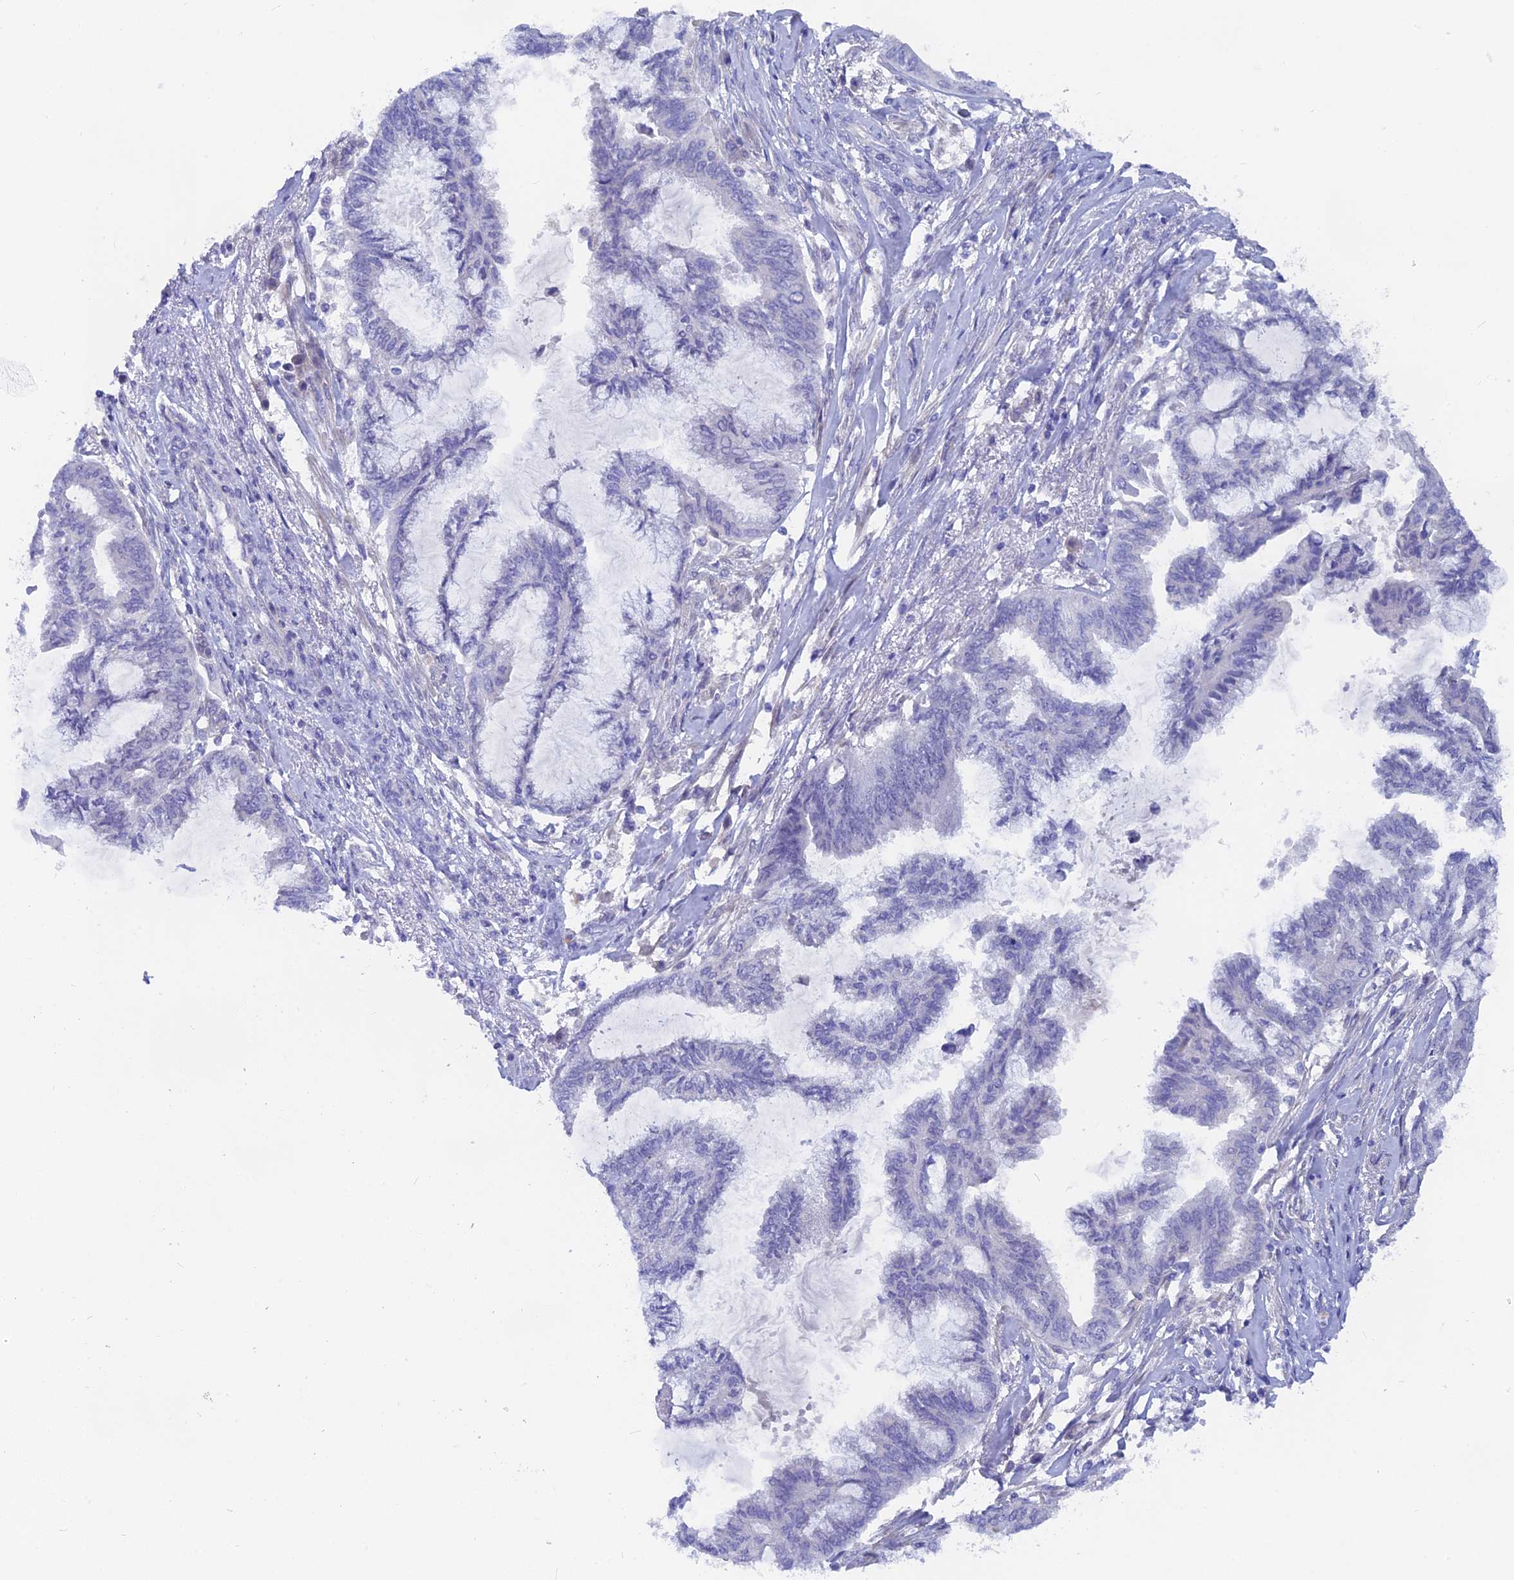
{"staining": {"intensity": "negative", "quantity": "none", "location": "none"}, "tissue": "endometrial cancer", "cell_type": "Tumor cells", "image_type": "cancer", "snomed": [{"axis": "morphology", "description": "Adenocarcinoma, NOS"}, {"axis": "topography", "description": "Endometrium"}], "caption": "Histopathology image shows no significant protein staining in tumor cells of endometrial cancer (adenocarcinoma). Nuclei are stained in blue.", "gene": "GLB1L", "patient": {"sex": "female", "age": 86}}